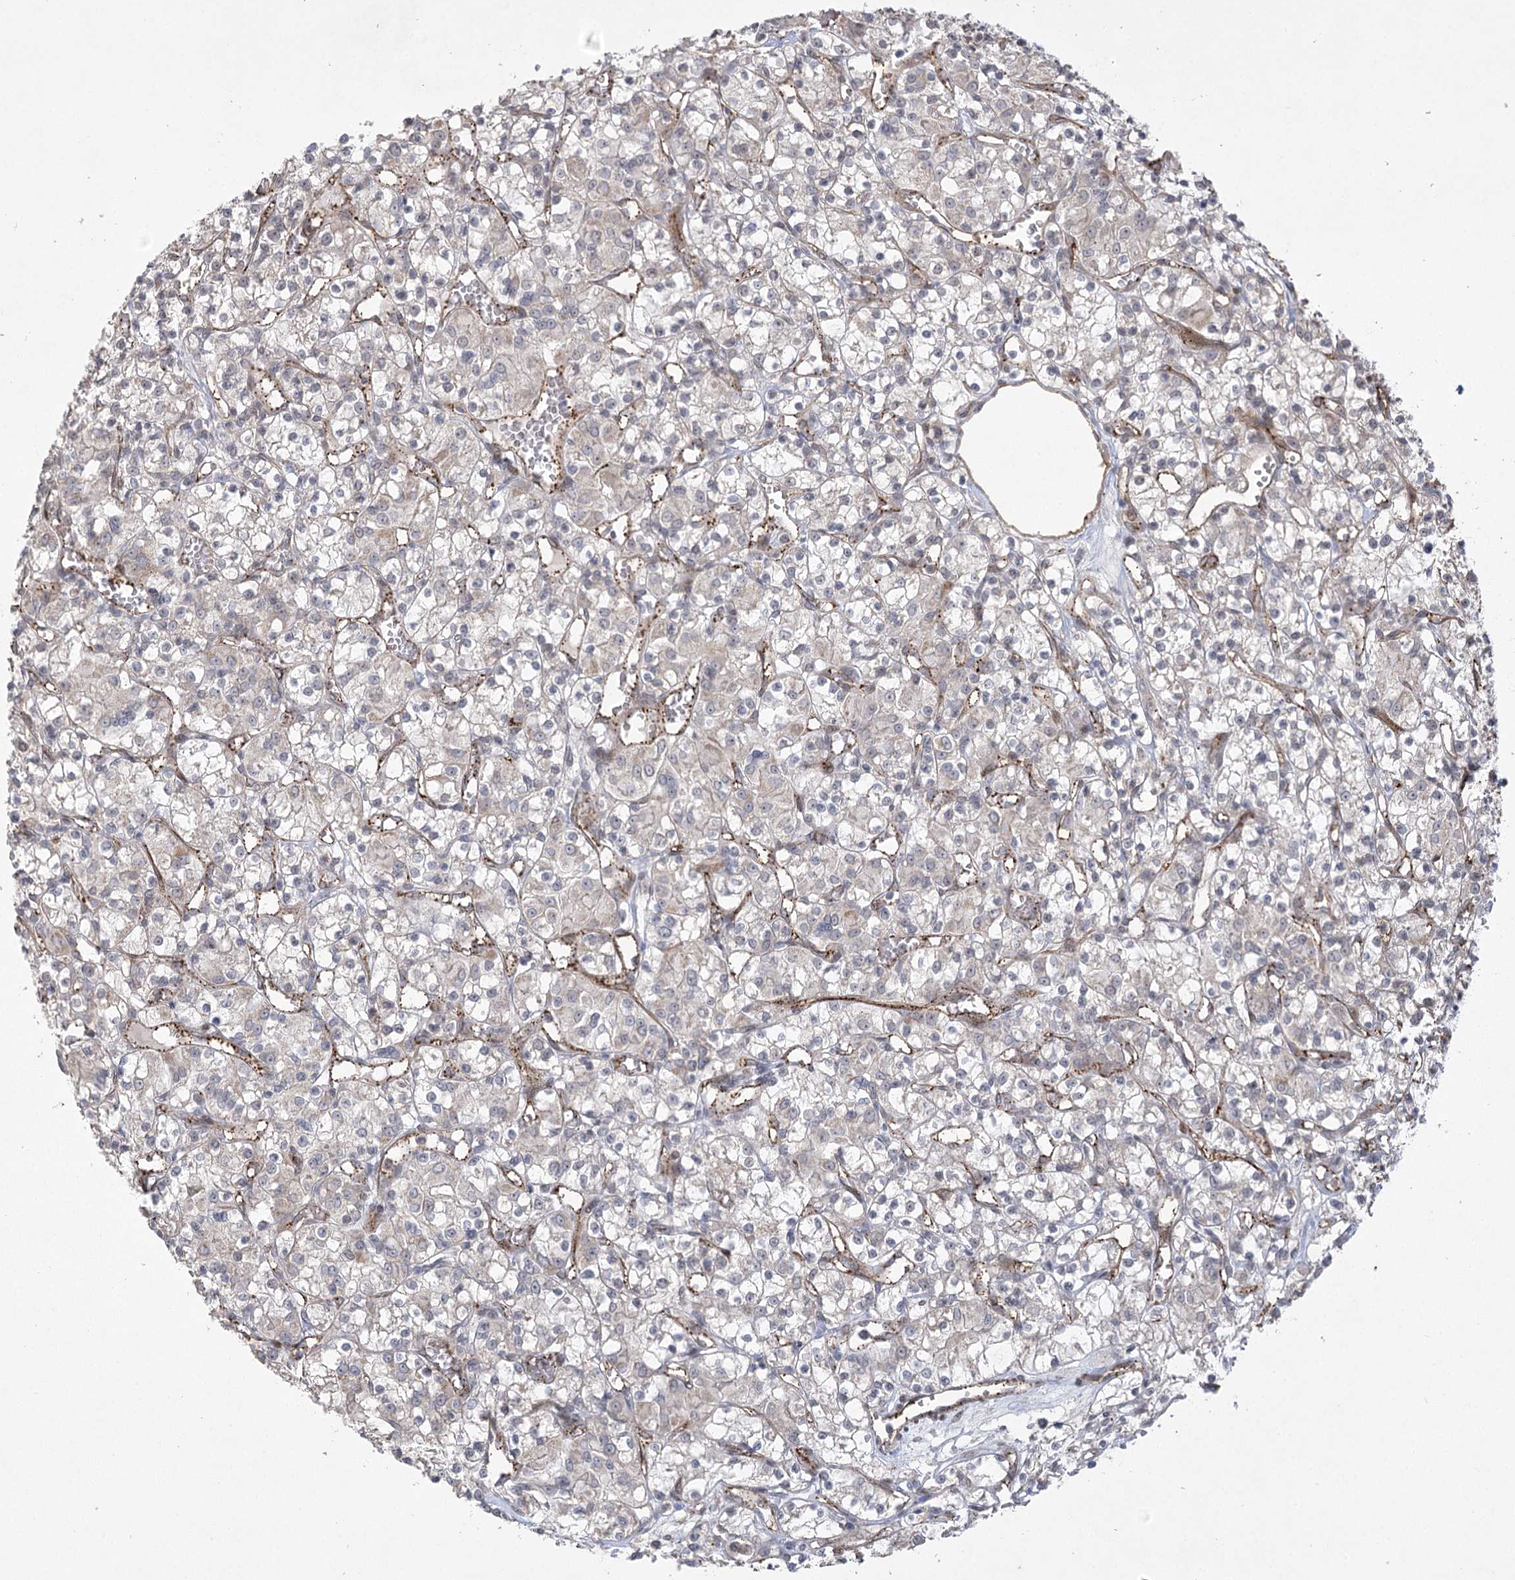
{"staining": {"intensity": "negative", "quantity": "none", "location": "none"}, "tissue": "renal cancer", "cell_type": "Tumor cells", "image_type": "cancer", "snomed": [{"axis": "morphology", "description": "Adenocarcinoma, NOS"}, {"axis": "topography", "description": "Kidney"}], "caption": "Immunohistochemical staining of human adenocarcinoma (renal) reveals no significant expression in tumor cells.", "gene": "AMTN", "patient": {"sex": "female", "age": 59}}